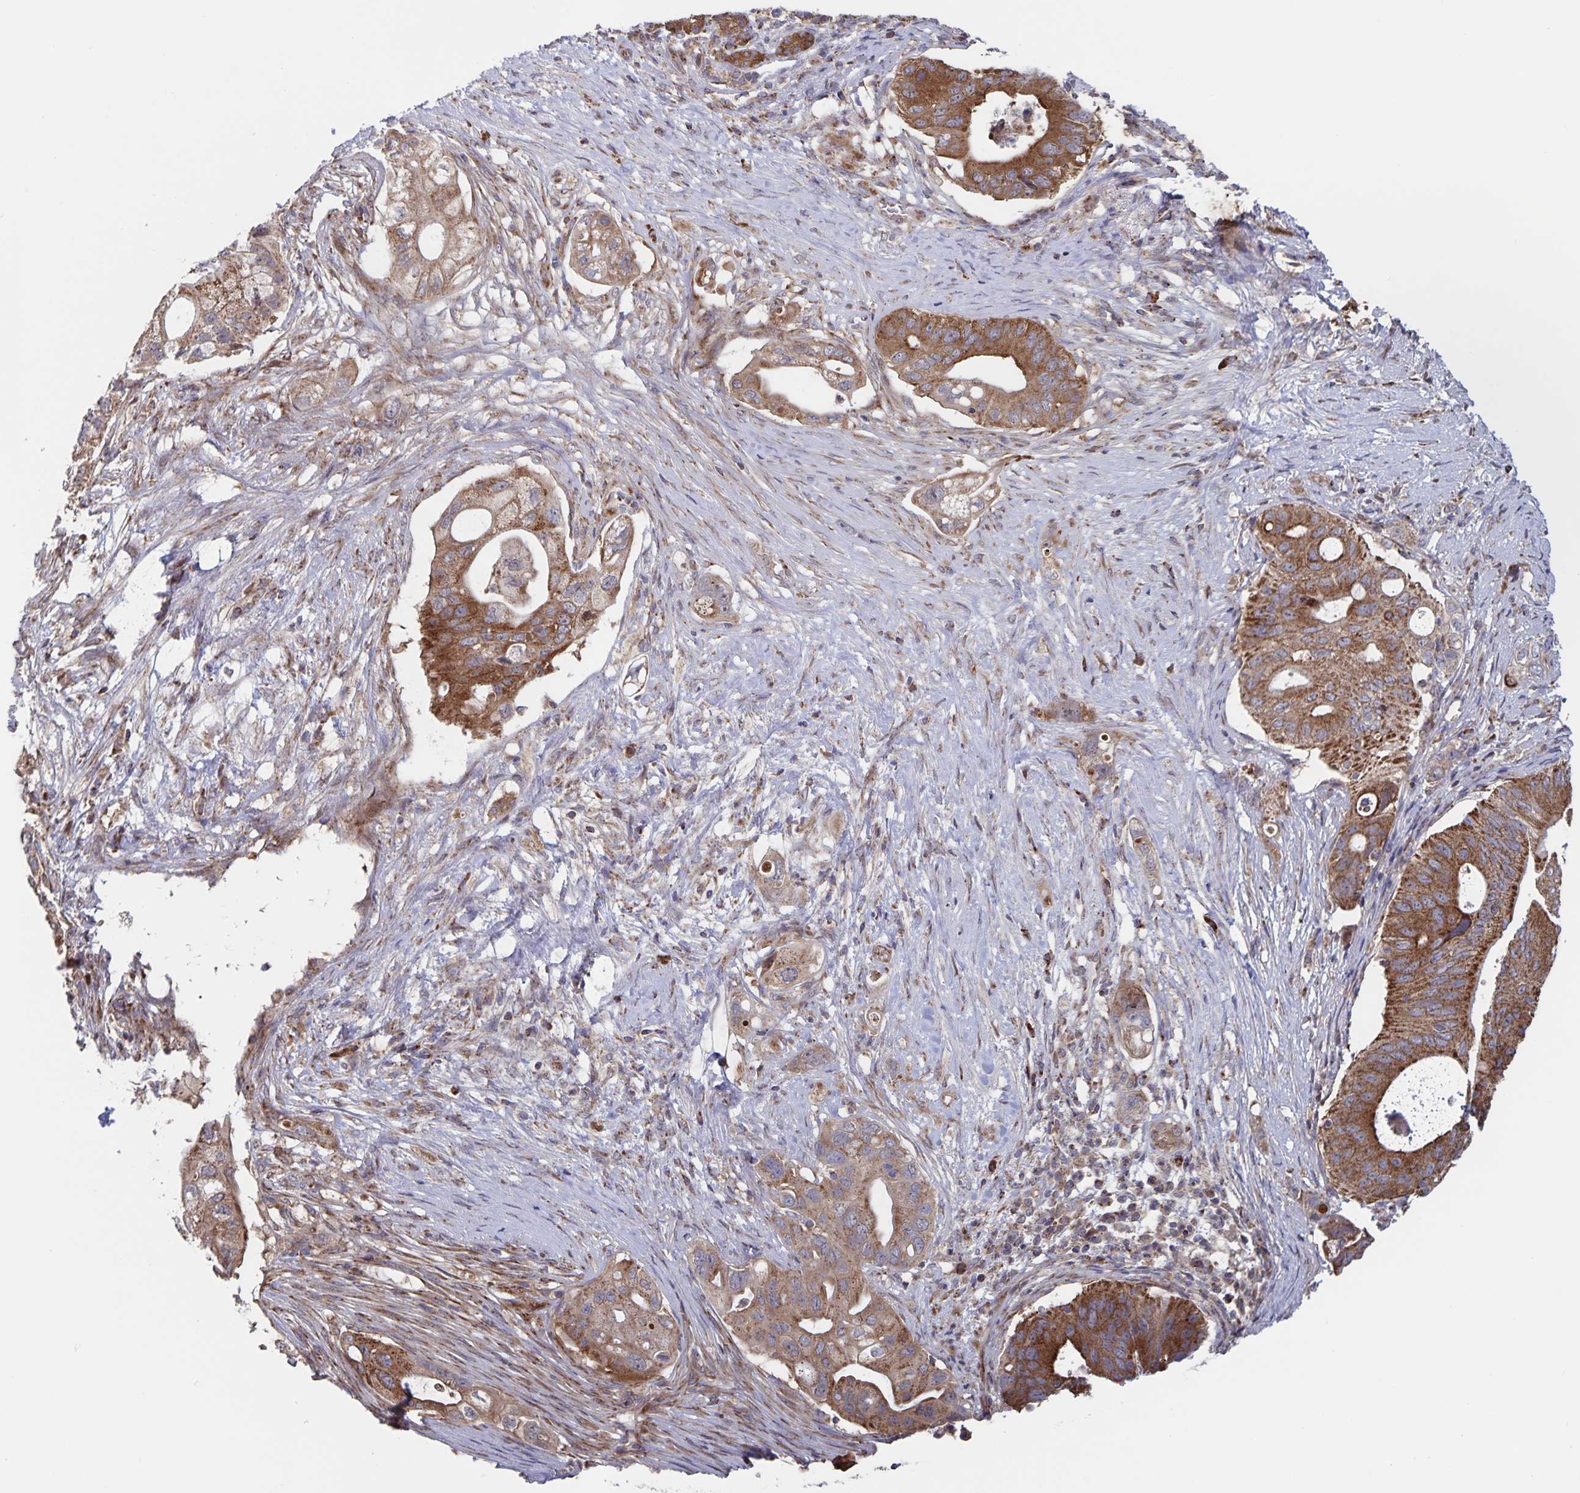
{"staining": {"intensity": "strong", "quantity": "25%-75%", "location": "cytoplasmic/membranous"}, "tissue": "pancreatic cancer", "cell_type": "Tumor cells", "image_type": "cancer", "snomed": [{"axis": "morphology", "description": "Adenocarcinoma, NOS"}, {"axis": "topography", "description": "Pancreas"}], "caption": "Approximately 25%-75% of tumor cells in human adenocarcinoma (pancreatic) reveal strong cytoplasmic/membranous protein expression as visualized by brown immunohistochemical staining.", "gene": "ACACA", "patient": {"sex": "female", "age": 72}}